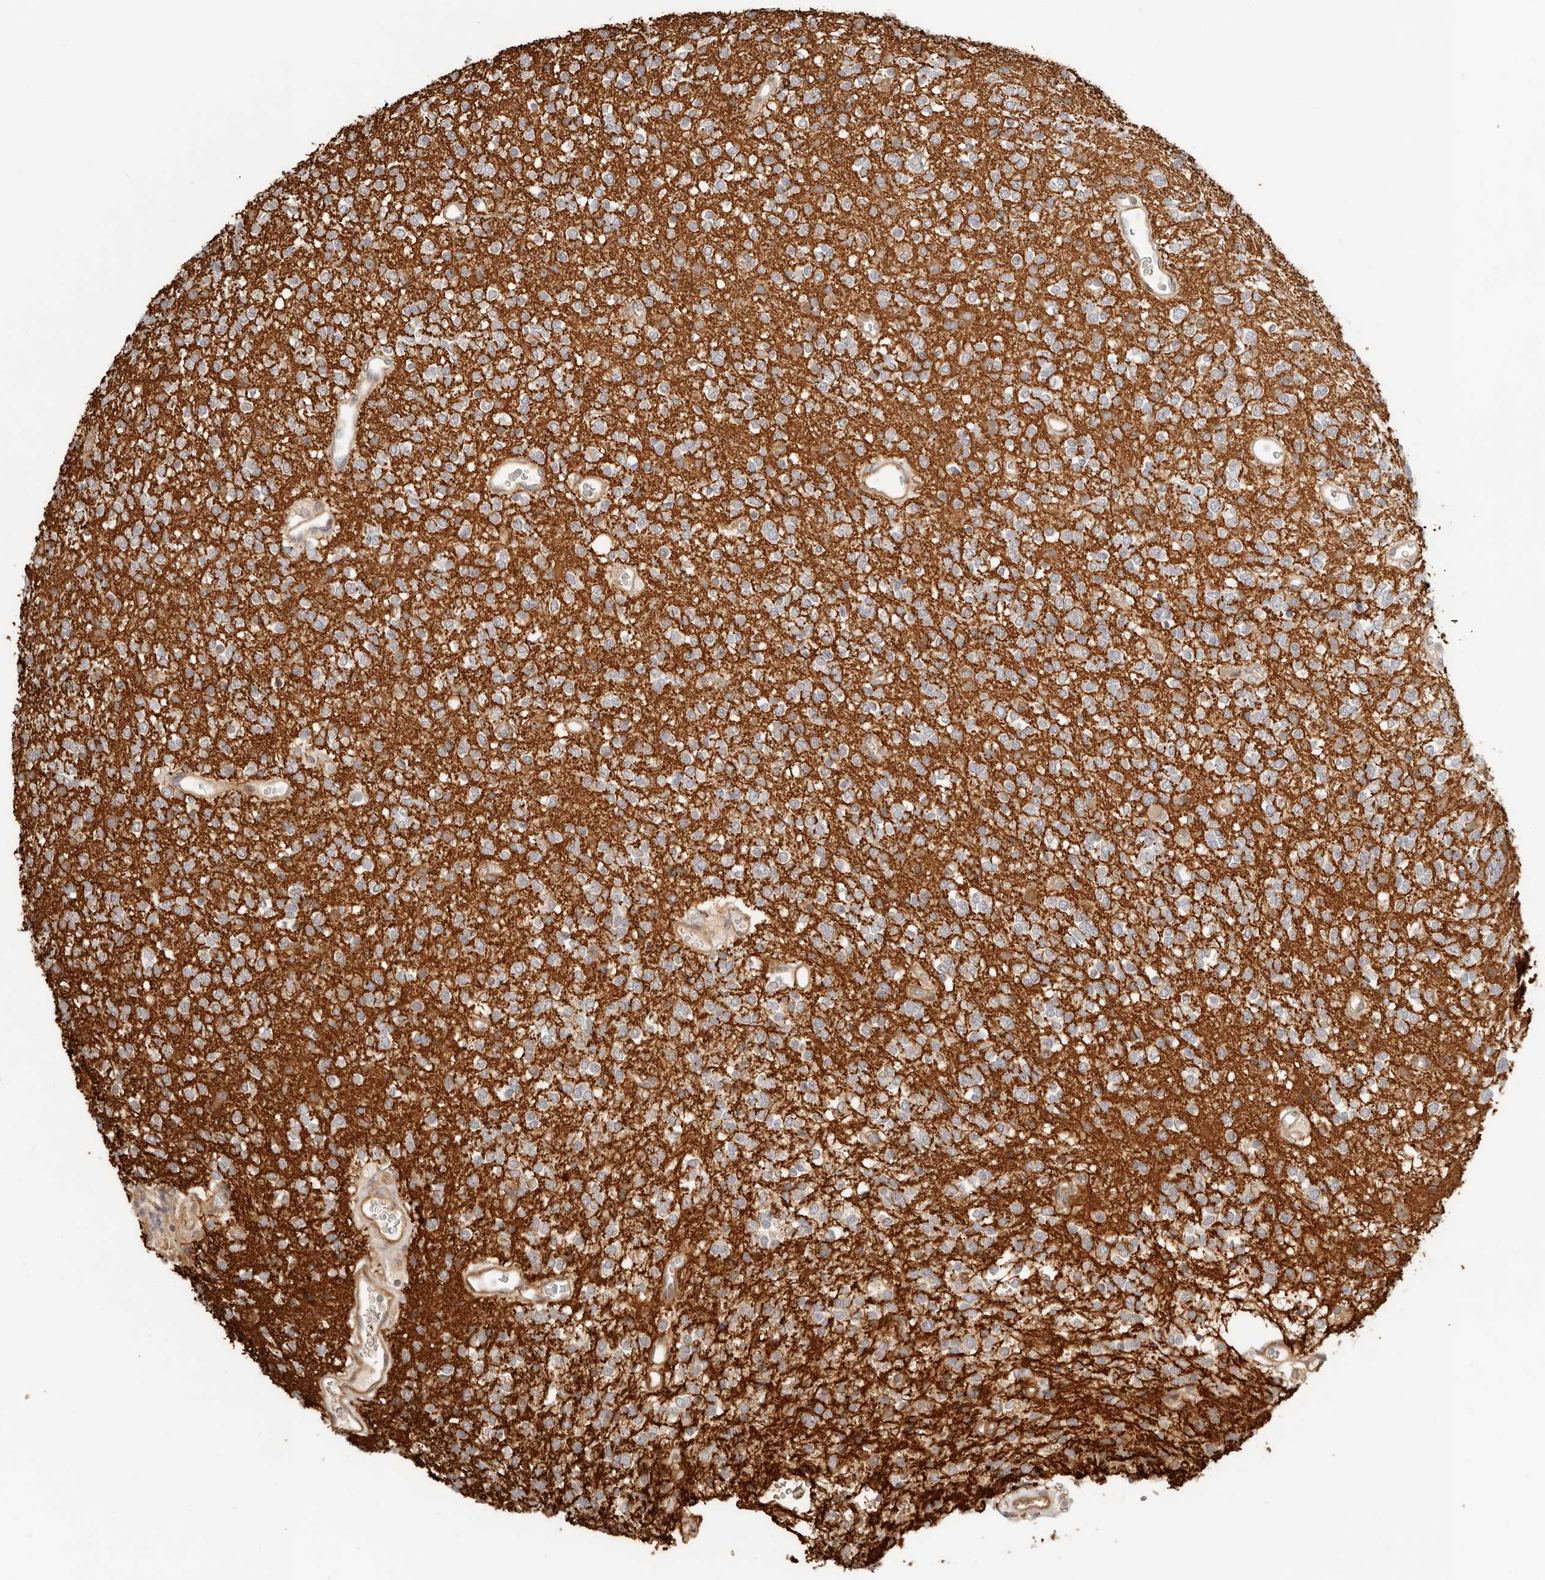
{"staining": {"intensity": "weak", "quantity": "25%-75%", "location": "cytoplasmic/membranous"}, "tissue": "glioma", "cell_type": "Tumor cells", "image_type": "cancer", "snomed": [{"axis": "morphology", "description": "Glioma, malignant, High grade"}, {"axis": "topography", "description": "Brain"}], "caption": "Glioma stained for a protein reveals weak cytoplasmic/membranous positivity in tumor cells.", "gene": "TUFT1", "patient": {"sex": "male", "age": 34}}